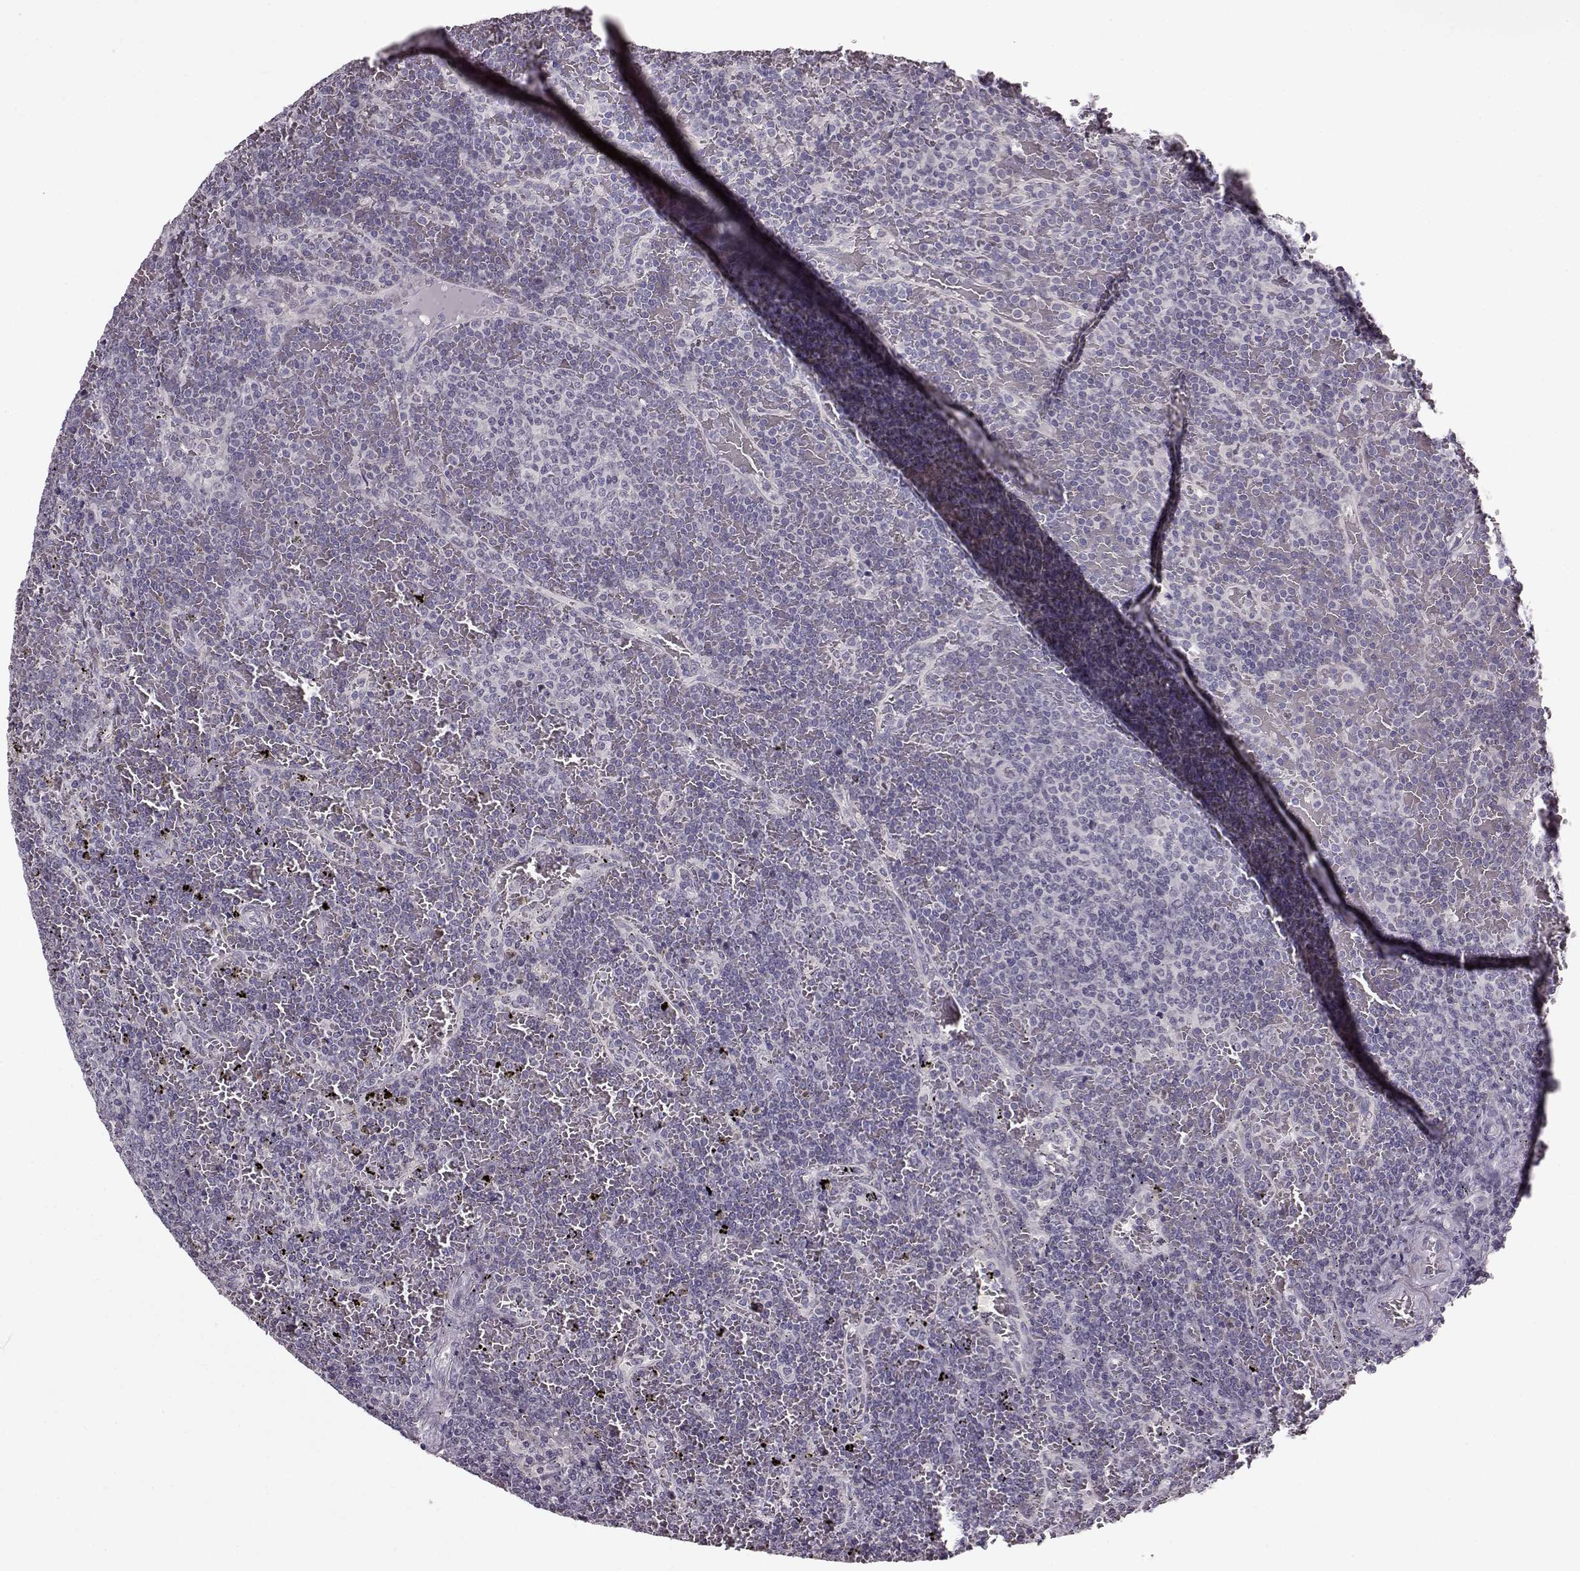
{"staining": {"intensity": "negative", "quantity": "none", "location": "none"}, "tissue": "lymphoma", "cell_type": "Tumor cells", "image_type": "cancer", "snomed": [{"axis": "morphology", "description": "Malignant lymphoma, non-Hodgkin's type, Low grade"}, {"axis": "topography", "description": "Spleen"}], "caption": "Photomicrograph shows no significant protein expression in tumor cells of lymphoma.", "gene": "RP1L1", "patient": {"sex": "female", "age": 77}}